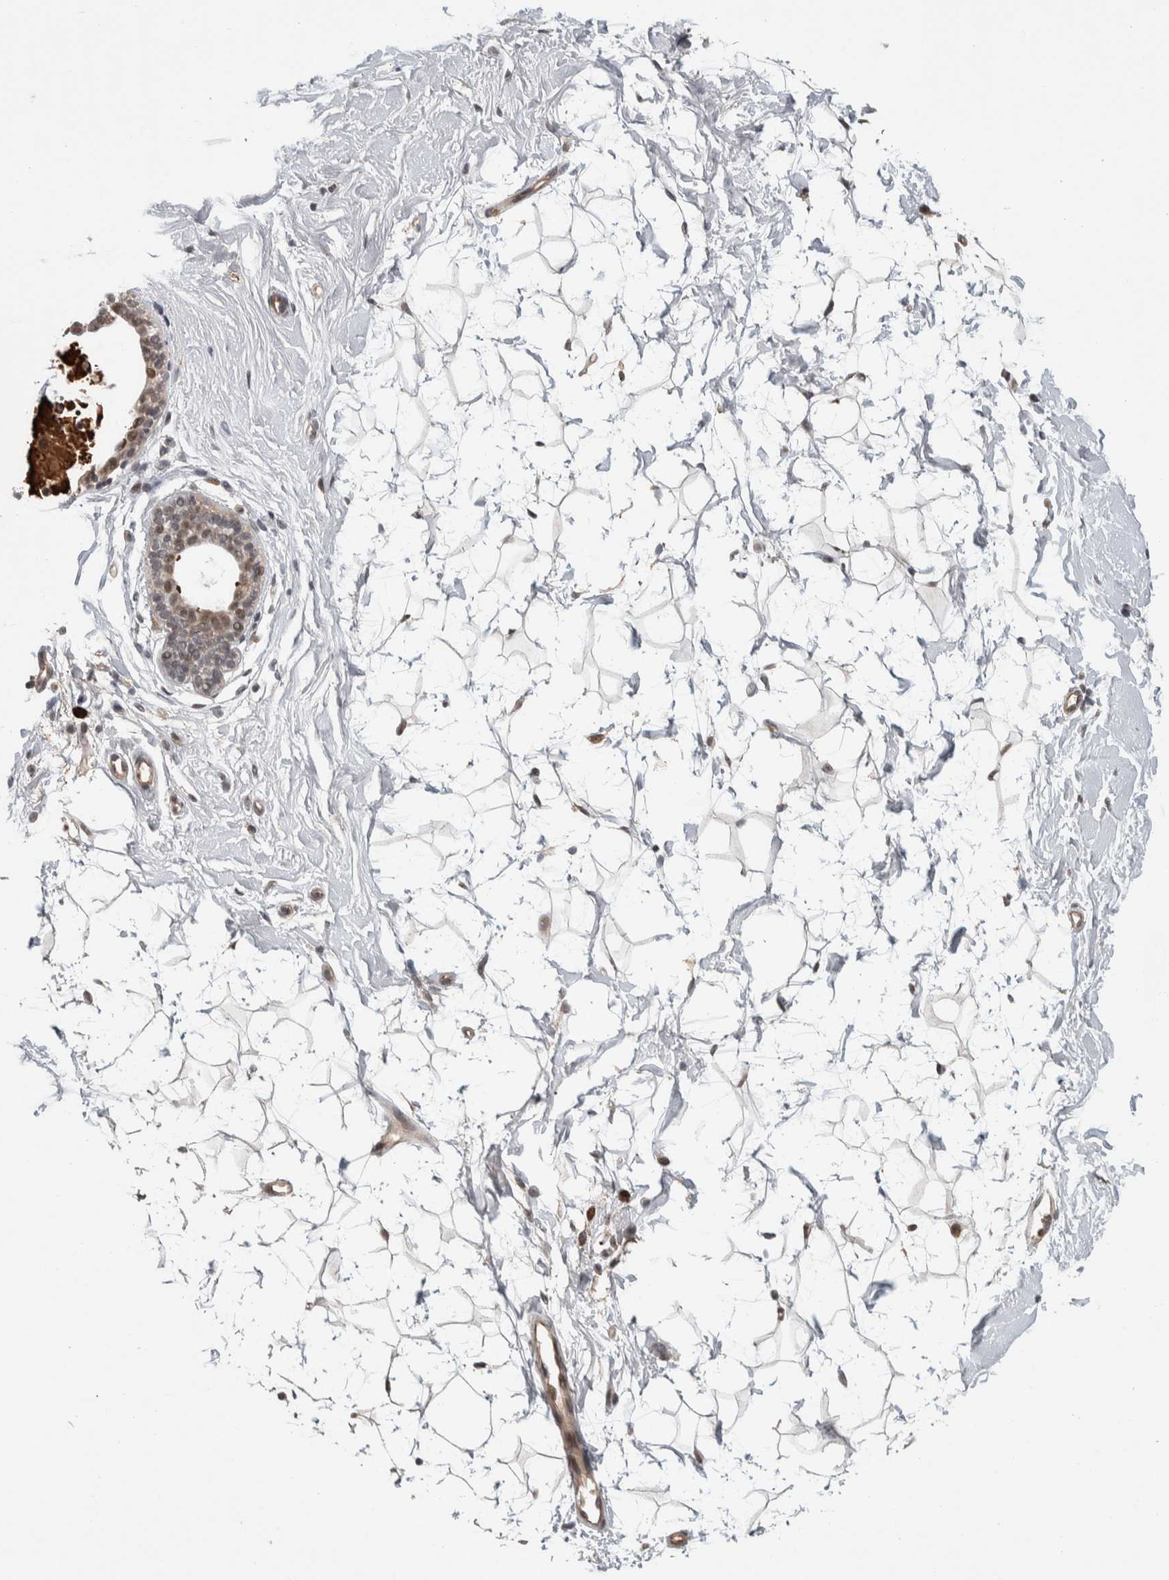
{"staining": {"intensity": "weak", "quantity": "25%-75%", "location": "nuclear"}, "tissue": "breast", "cell_type": "Adipocytes", "image_type": "normal", "snomed": [{"axis": "morphology", "description": "Normal tissue, NOS"}, {"axis": "topography", "description": "Breast"}], "caption": "The micrograph displays staining of benign breast, revealing weak nuclear protein staining (brown color) within adipocytes. (DAB (3,3'-diaminobenzidine) IHC, brown staining for protein, blue staining for nuclei).", "gene": "ZNF592", "patient": {"sex": "female", "age": 22}}